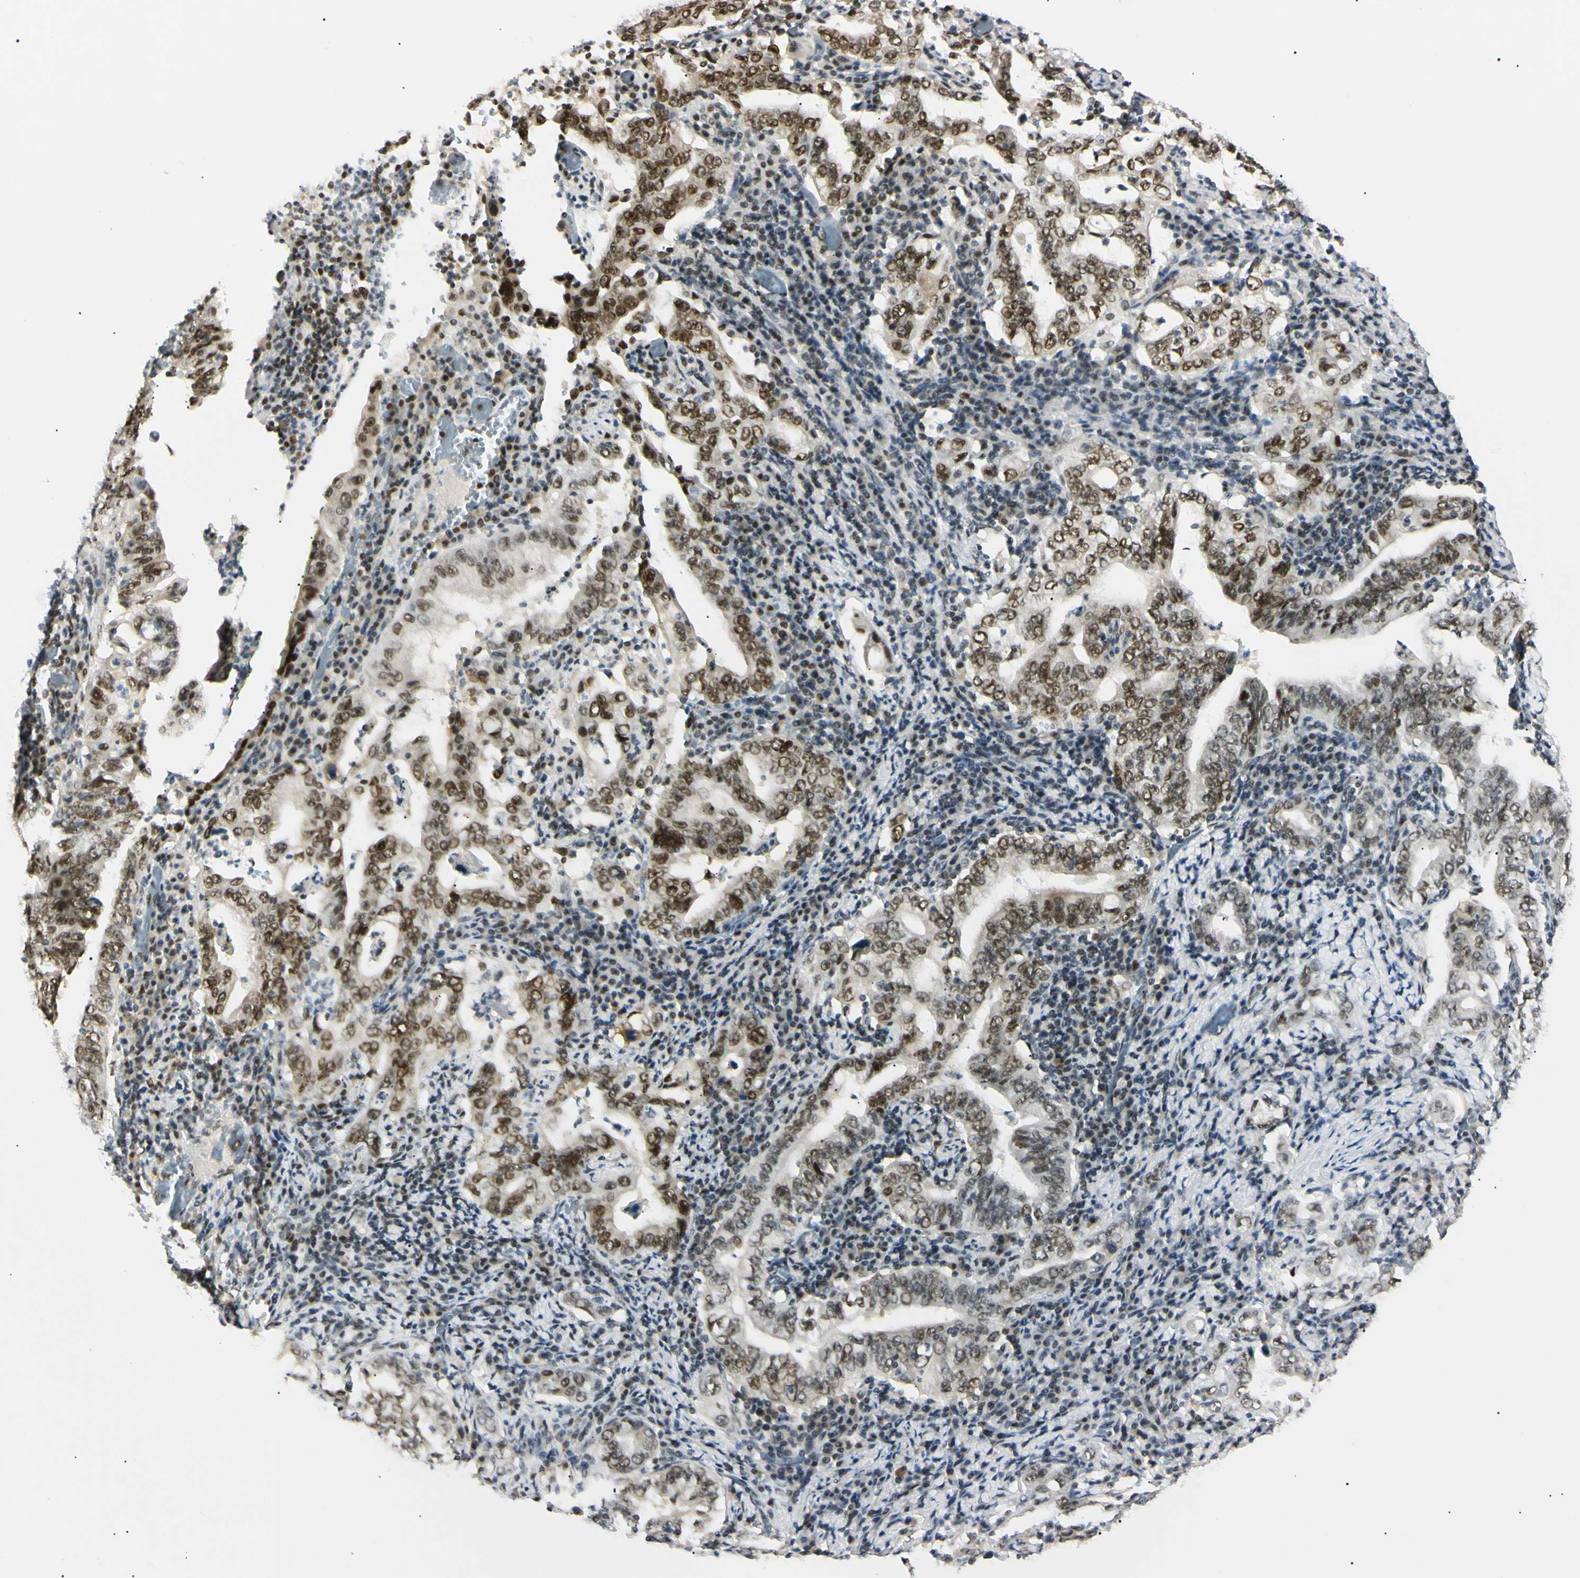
{"staining": {"intensity": "moderate", "quantity": ">75%", "location": "nuclear"}, "tissue": "stomach cancer", "cell_type": "Tumor cells", "image_type": "cancer", "snomed": [{"axis": "morphology", "description": "Normal tissue, NOS"}, {"axis": "morphology", "description": "Adenocarcinoma, NOS"}, {"axis": "topography", "description": "Esophagus"}, {"axis": "topography", "description": "Stomach, upper"}, {"axis": "topography", "description": "Peripheral nerve tissue"}], "caption": "Stomach cancer stained with DAB immunohistochemistry shows medium levels of moderate nuclear positivity in approximately >75% of tumor cells.", "gene": "ZNF134", "patient": {"sex": "male", "age": 62}}